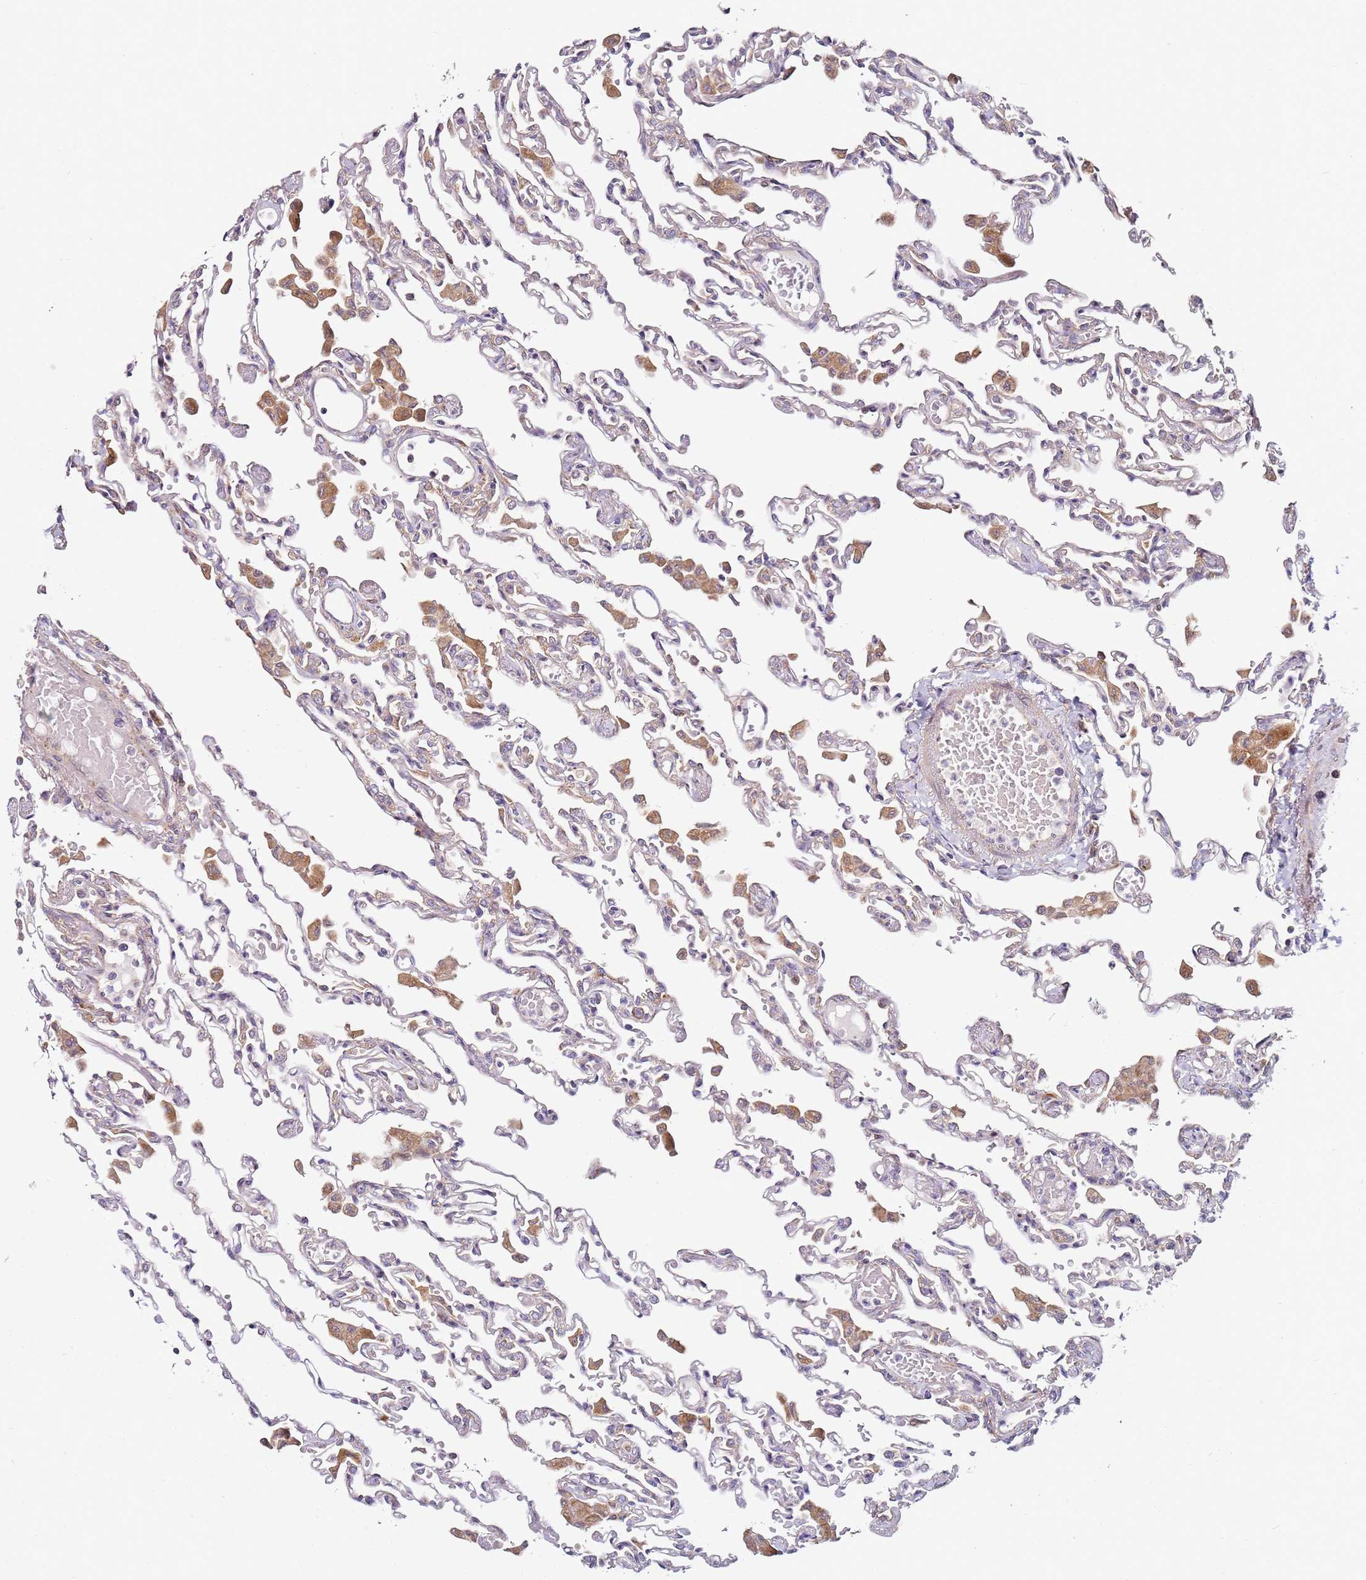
{"staining": {"intensity": "negative", "quantity": "none", "location": "none"}, "tissue": "lung", "cell_type": "Alveolar cells", "image_type": "normal", "snomed": [{"axis": "morphology", "description": "Normal tissue, NOS"}, {"axis": "topography", "description": "Bronchus"}, {"axis": "topography", "description": "Lung"}], "caption": "This image is of unremarkable lung stained with IHC to label a protein in brown with the nuclei are counter-stained blue. There is no staining in alveolar cells. (DAB IHC, high magnification).", "gene": "RPS3A", "patient": {"sex": "female", "age": 49}}